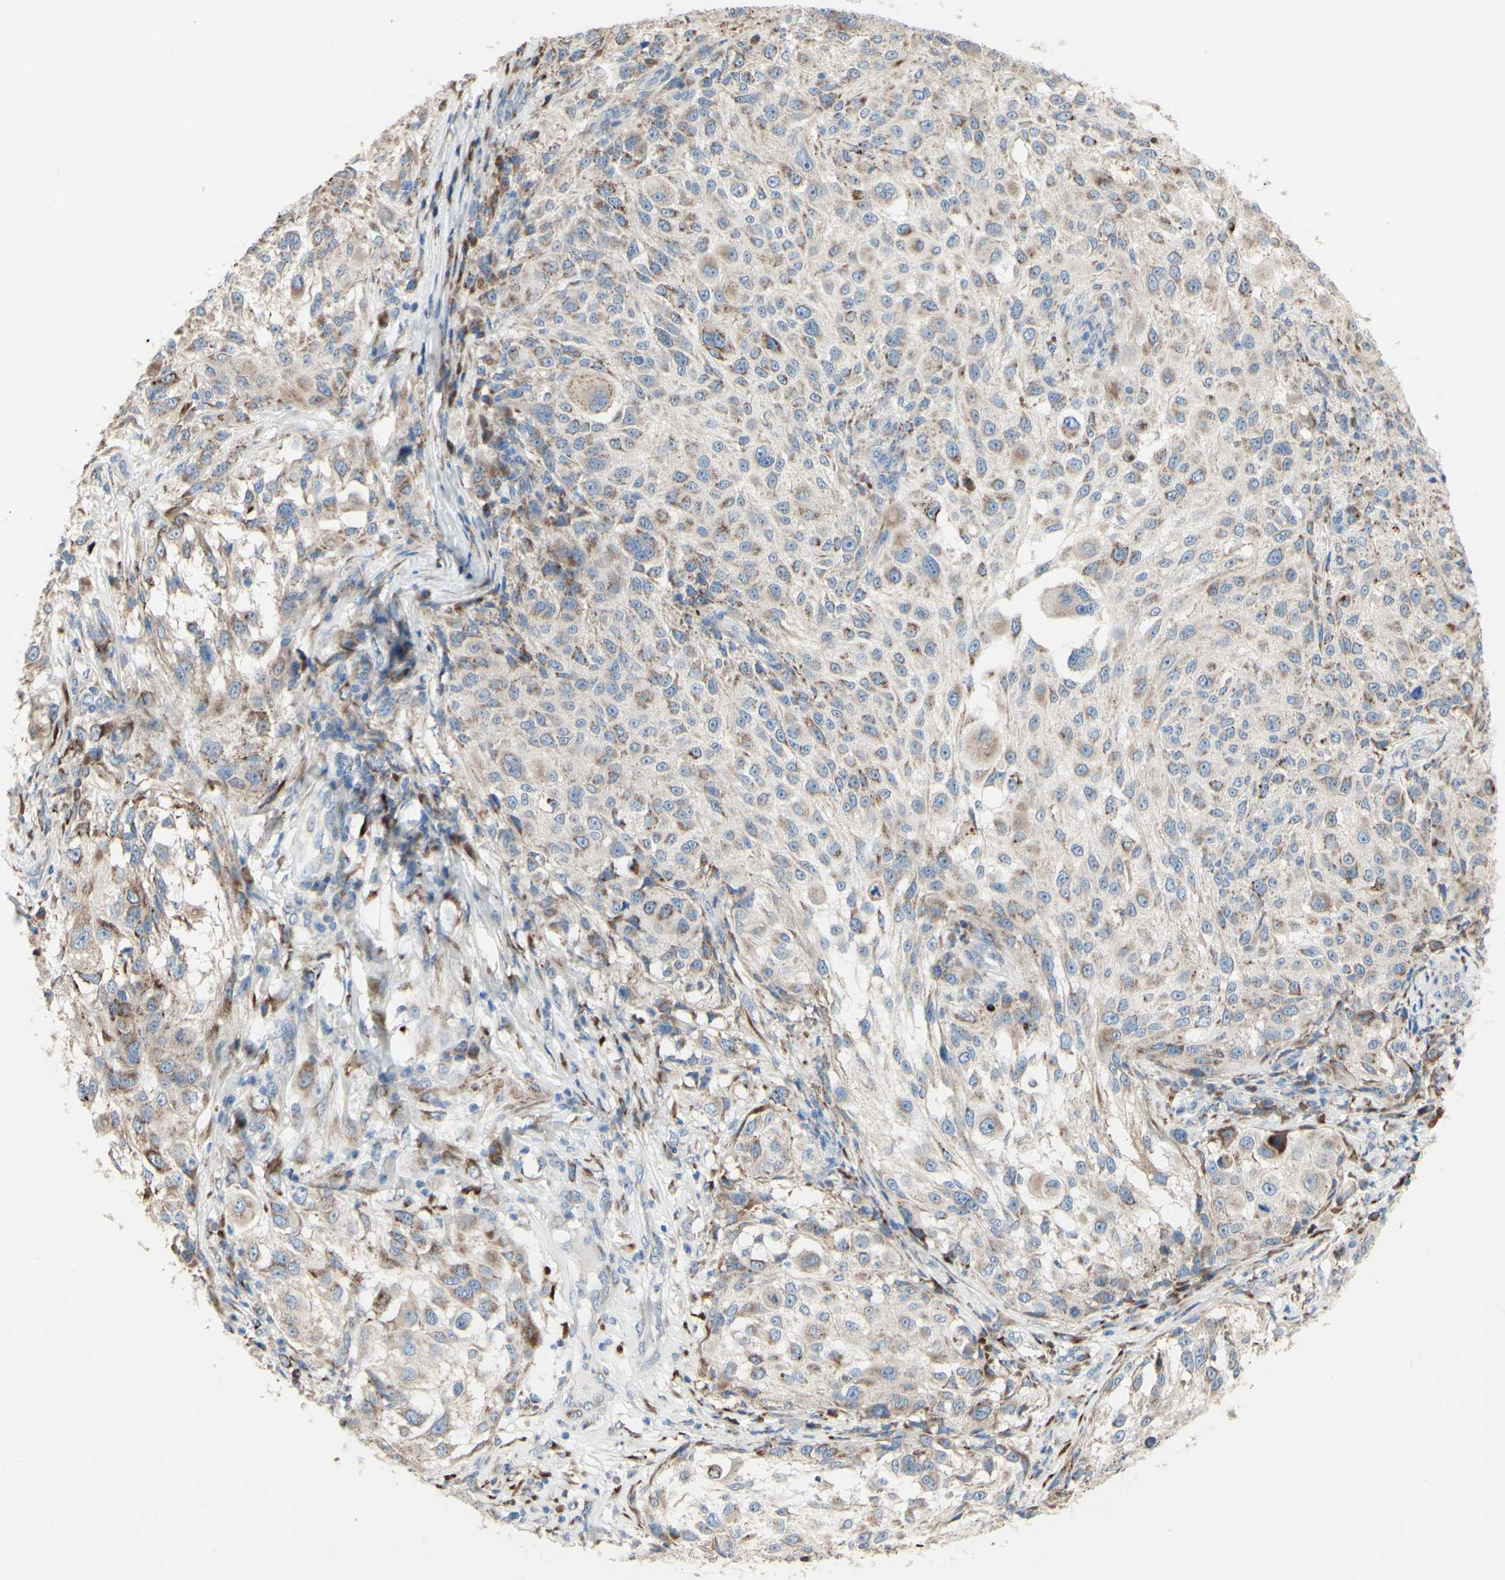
{"staining": {"intensity": "weak", "quantity": ">75%", "location": "cytoplasmic/membranous"}, "tissue": "melanoma", "cell_type": "Tumor cells", "image_type": "cancer", "snomed": [{"axis": "morphology", "description": "Necrosis, NOS"}, {"axis": "morphology", "description": "Malignant melanoma, NOS"}, {"axis": "topography", "description": "Skin"}], "caption": "Immunohistochemistry (IHC) (DAB) staining of melanoma exhibits weak cytoplasmic/membranous protein staining in about >75% of tumor cells.", "gene": "AGPAT5", "patient": {"sex": "female", "age": 87}}